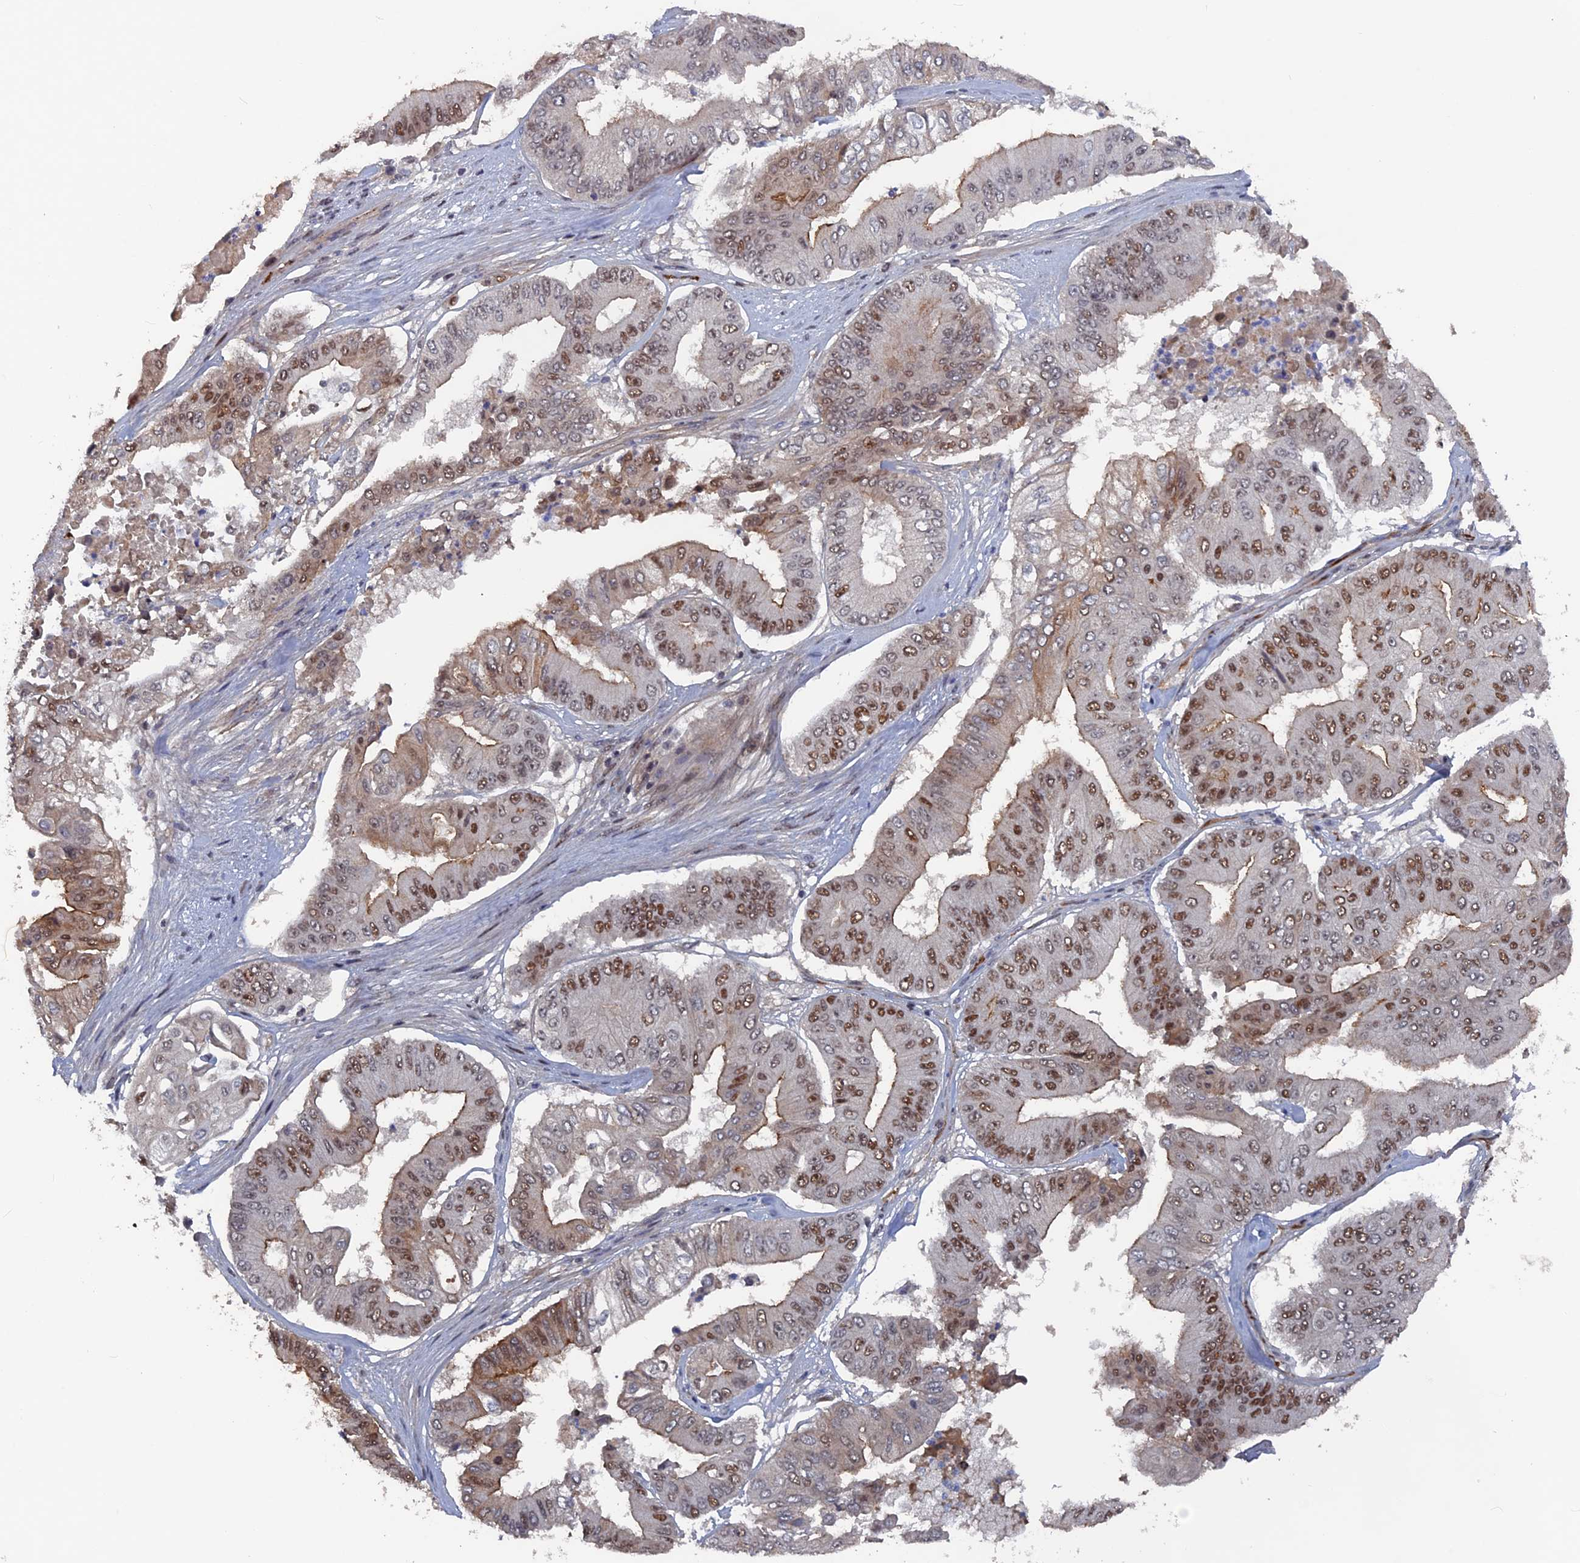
{"staining": {"intensity": "strong", "quantity": ">75%", "location": "cytoplasmic/membranous,nuclear"}, "tissue": "pancreatic cancer", "cell_type": "Tumor cells", "image_type": "cancer", "snomed": [{"axis": "morphology", "description": "Adenocarcinoma, NOS"}, {"axis": "topography", "description": "Pancreas"}], "caption": "Pancreatic cancer stained with IHC shows strong cytoplasmic/membranous and nuclear expression in about >75% of tumor cells.", "gene": "SH3D21", "patient": {"sex": "female", "age": 77}}